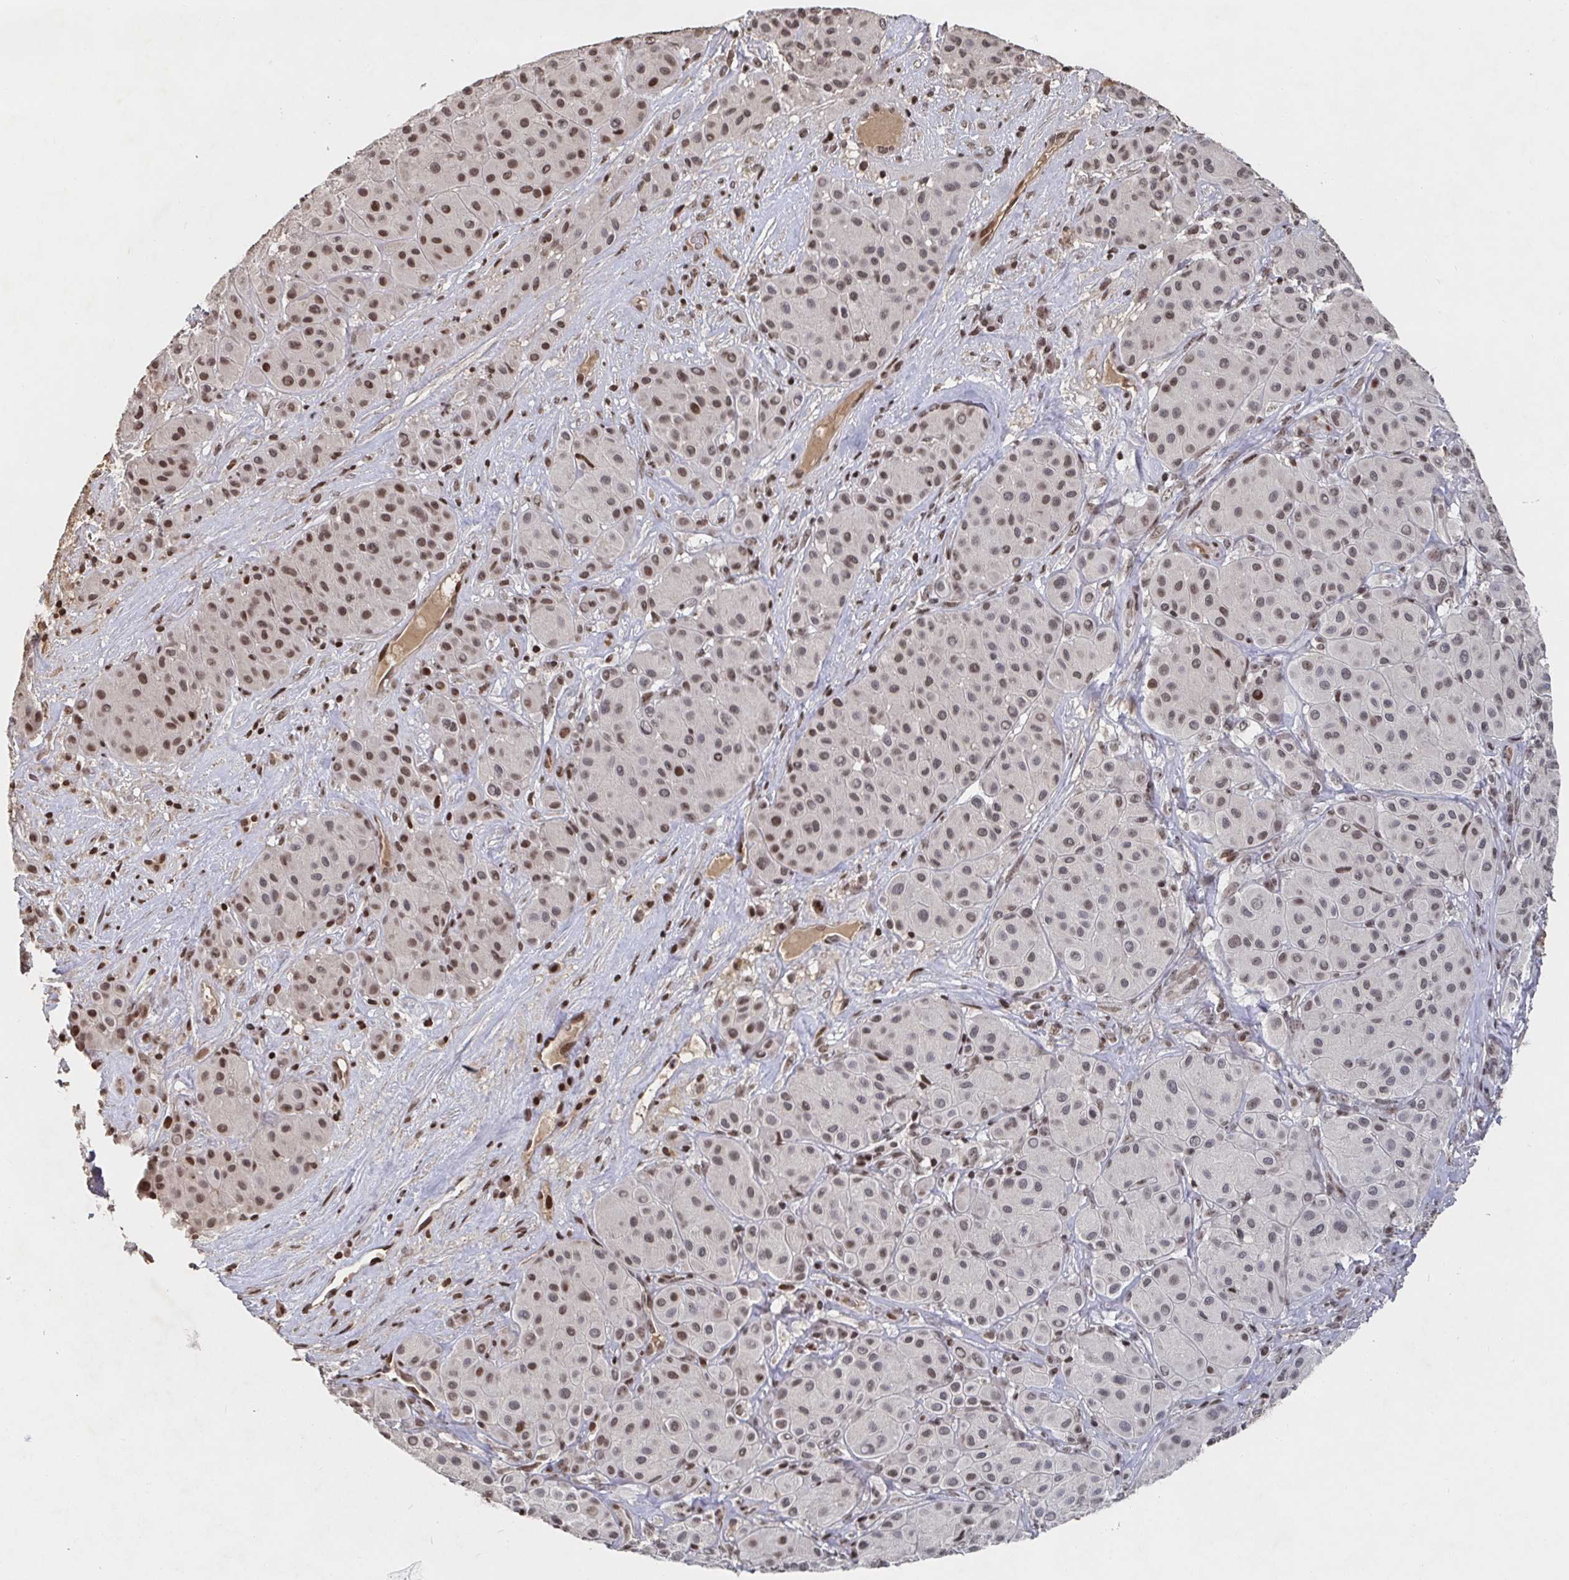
{"staining": {"intensity": "moderate", "quantity": "25%-75%", "location": "nuclear"}, "tissue": "melanoma", "cell_type": "Tumor cells", "image_type": "cancer", "snomed": [{"axis": "morphology", "description": "Malignant melanoma, Metastatic site"}, {"axis": "topography", "description": "Smooth muscle"}], "caption": "Moderate nuclear positivity for a protein is appreciated in approximately 25%-75% of tumor cells of melanoma using immunohistochemistry (IHC).", "gene": "ZDHHC12", "patient": {"sex": "male", "age": 41}}